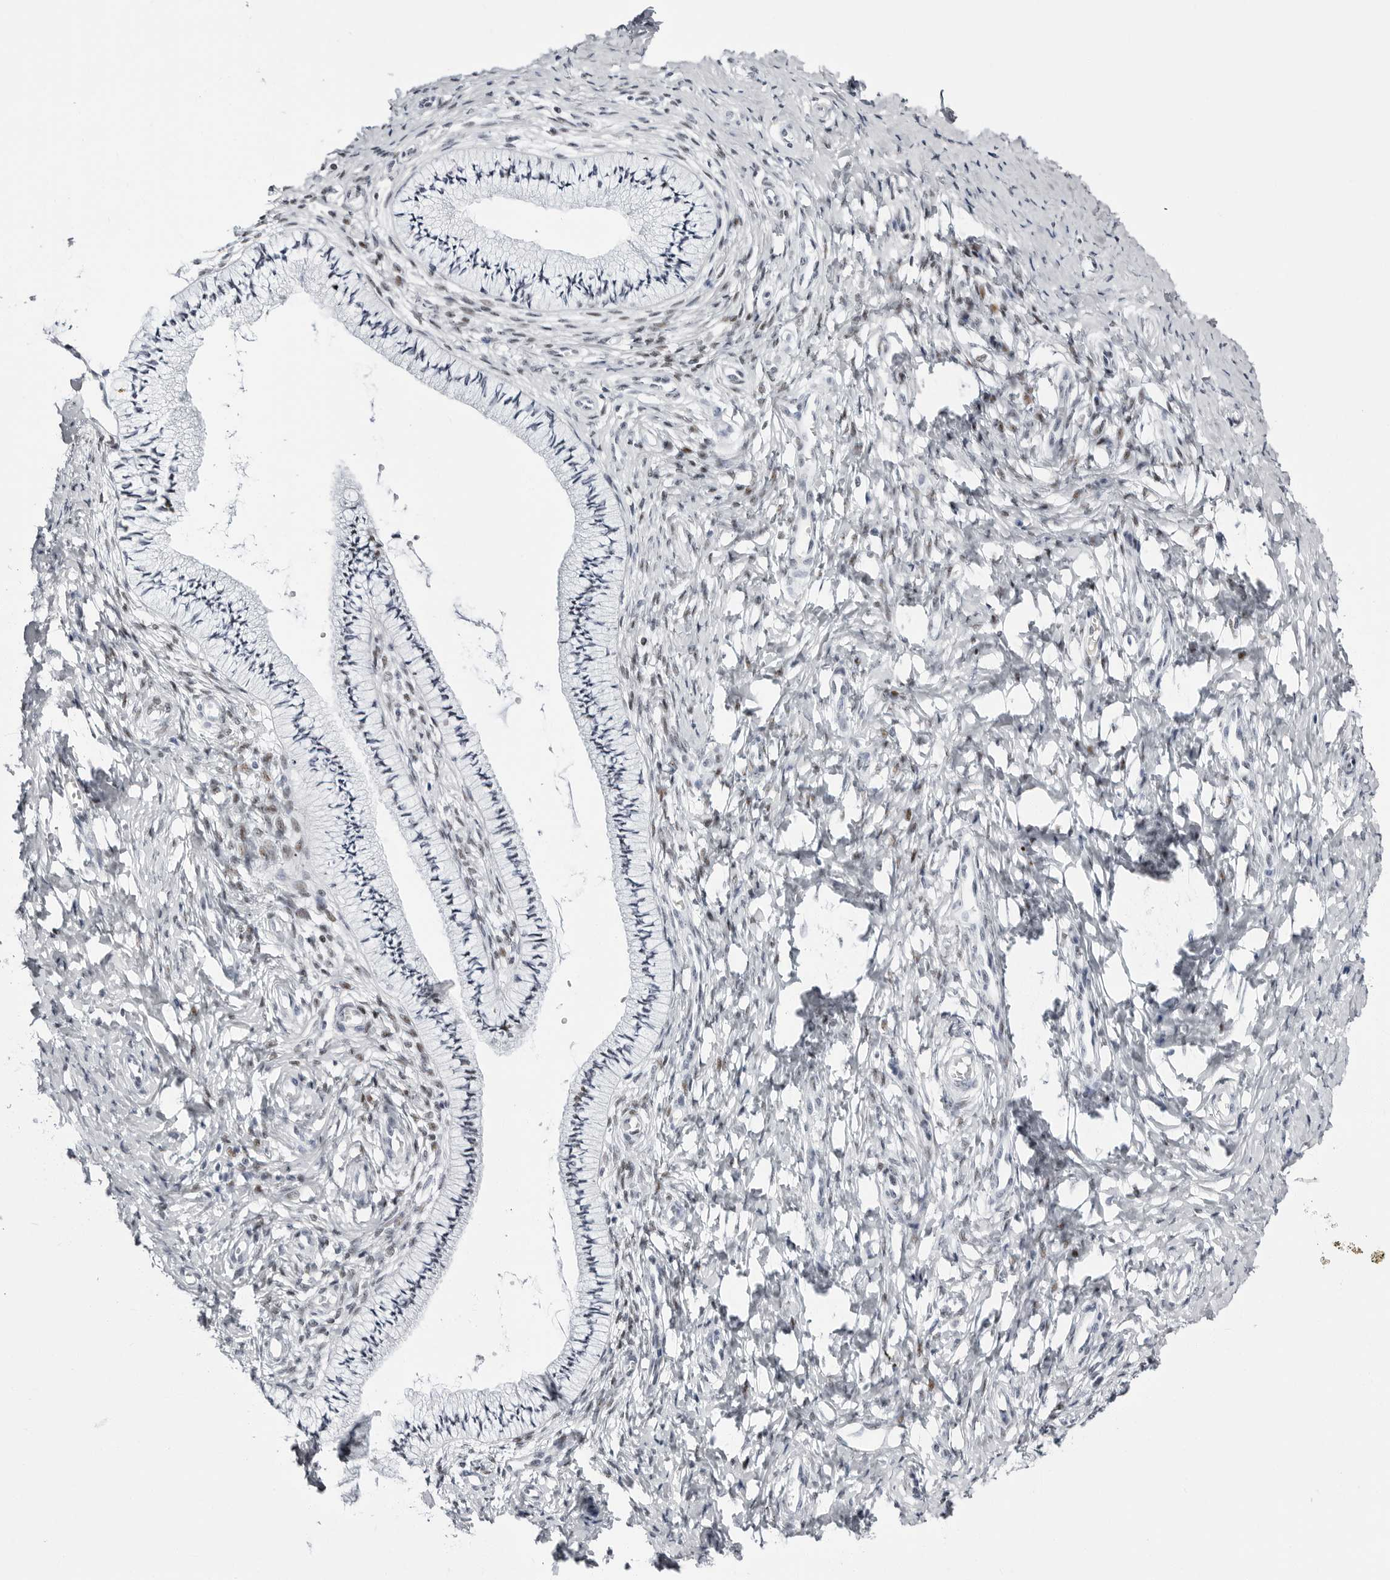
{"staining": {"intensity": "weak", "quantity": "<25%", "location": "nuclear"}, "tissue": "cervix", "cell_type": "Glandular cells", "image_type": "normal", "snomed": [{"axis": "morphology", "description": "Normal tissue, NOS"}, {"axis": "topography", "description": "Cervix"}], "caption": "Histopathology image shows no protein staining in glandular cells of unremarkable cervix.", "gene": "VEZF1", "patient": {"sex": "female", "age": 36}}